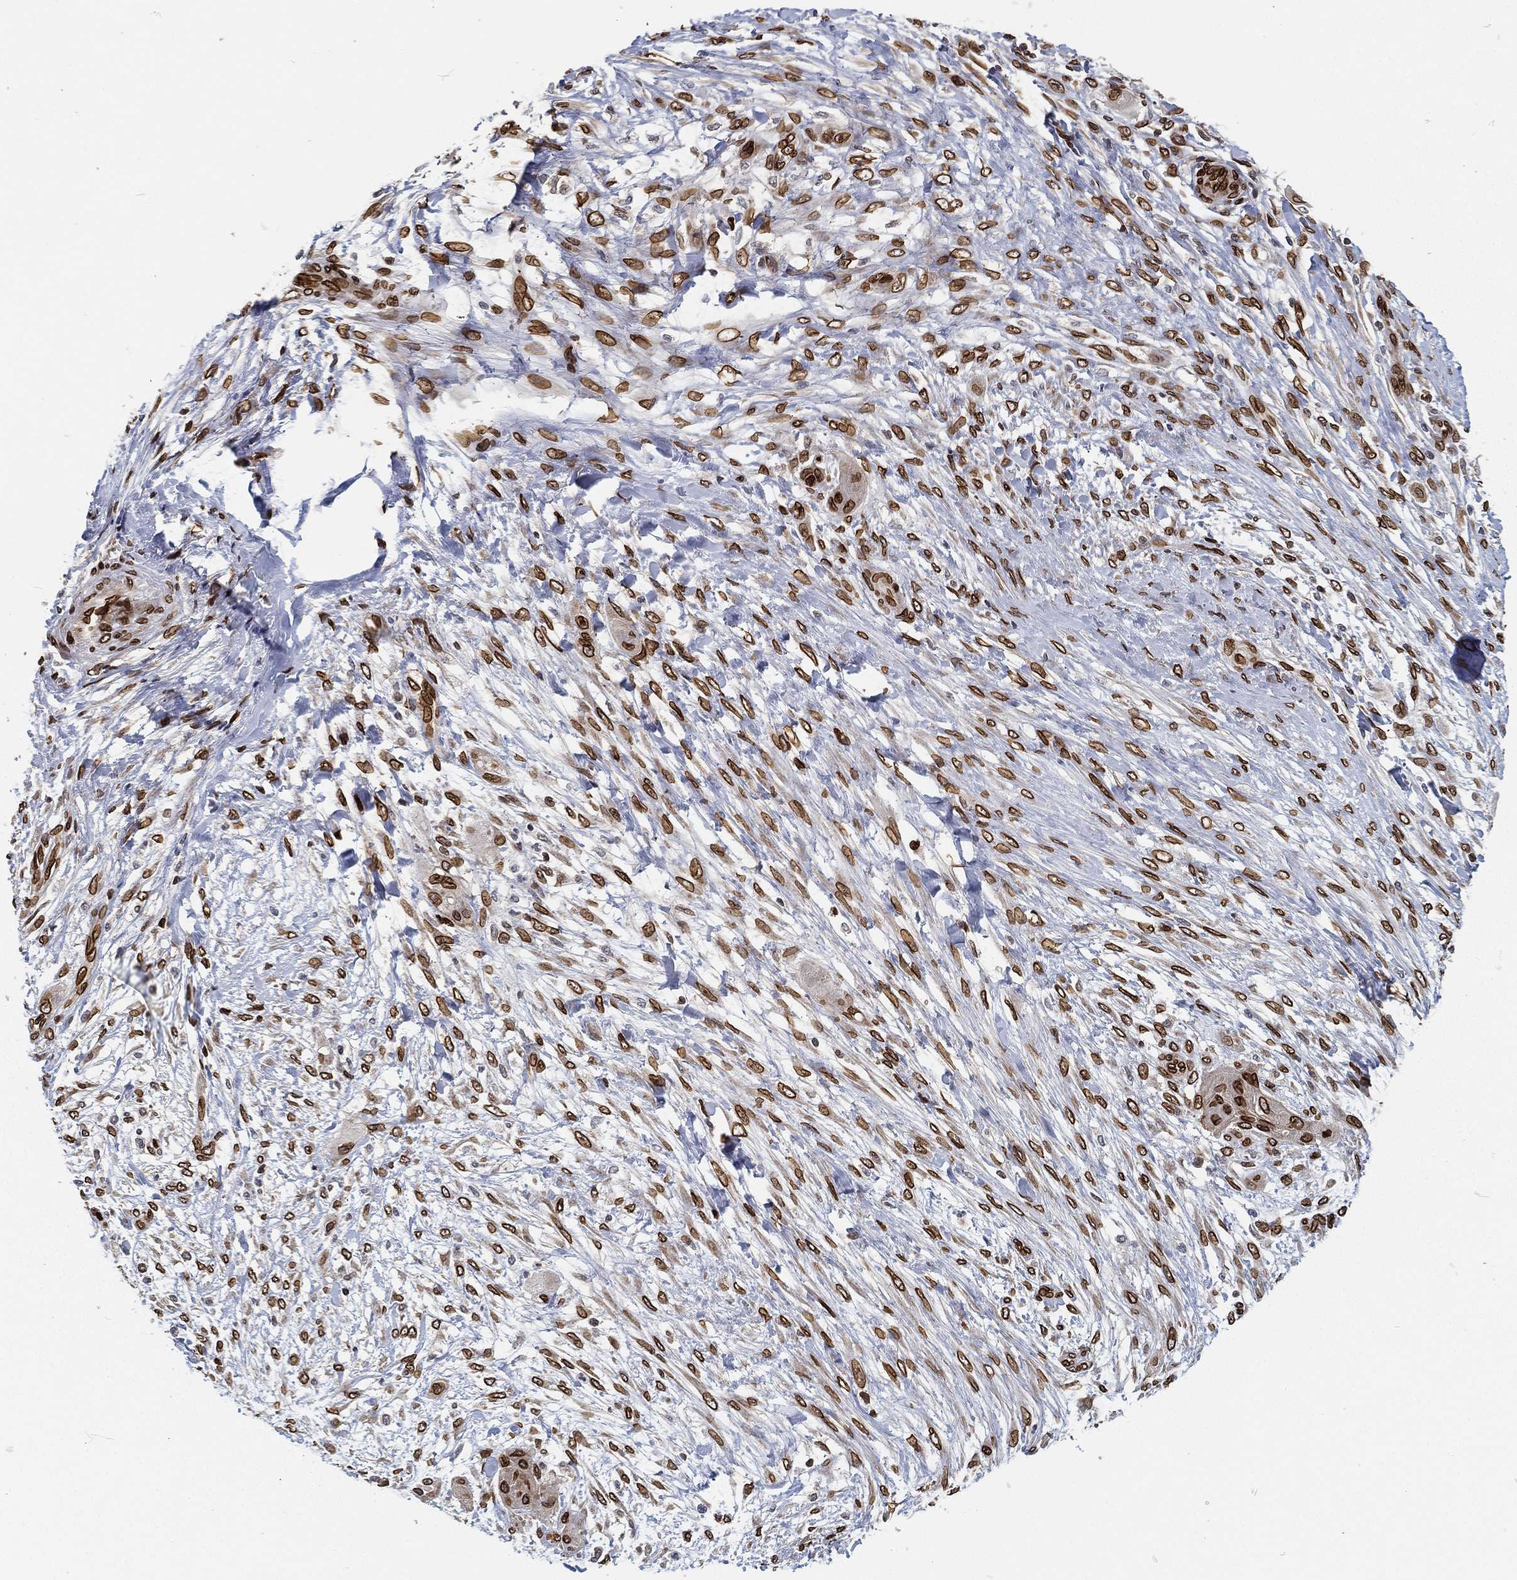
{"staining": {"intensity": "strong", "quantity": ">75%", "location": "cytoplasmic/membranous,nuclear"}, "tissue": "skin cancer", "cell_type": "Tumor cells", "image_type": "cancer", "snomed": [{"axis": "morphology", "description": "Squamous cell carcinoma, NOS"}, {"axis": "topography", "description": "Skin"}], "caption": "Immunohistochemistry (IHC) micrograph of human skin squamous cell carcinoma stained for a protein (brown), which displays high levels of strong cytoplasmic/membranous and nuclear positivity in about >75% of tumor cells.", "gene": "PALB2", "patient": {"sex": "male", "age": 62}}